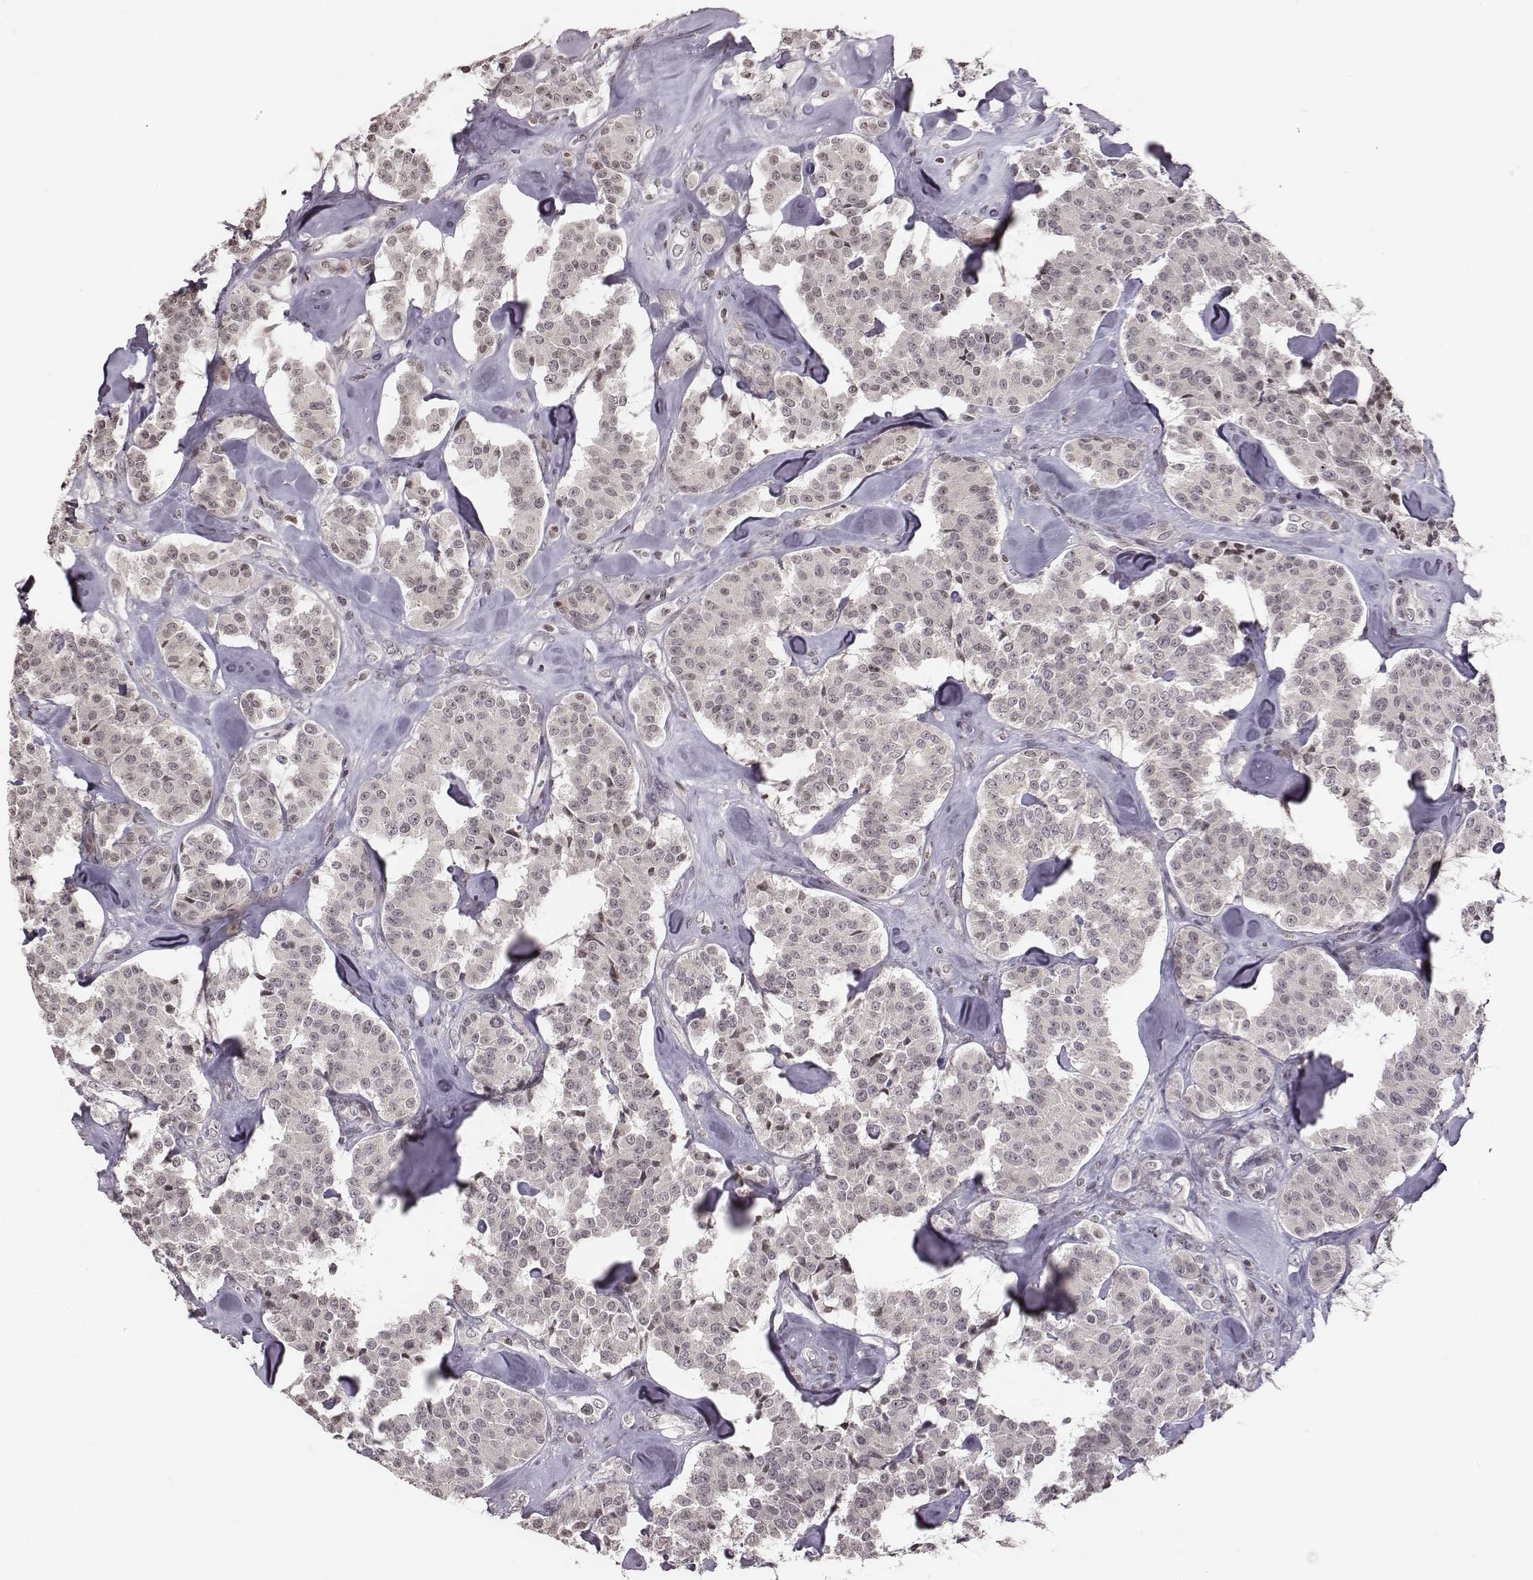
{"staining": {"intensity": "negative", "quantity": "none", "location": "none"}, "tissue": "carcinoid", "cell_type": "Tumor cells", "image_type": "cancer", "snomed": [{"axis": "morphology", "description": "Carcinoid, malignant, NOS"}, {"axis": "topography", "description": "Pancreas"}], "caption": "Immunohistochemistry image of neoplastic tissue: carcinoid (malignant) stained with DAB displays no significant protein positivity in tumor cells.", "gene": "GRM4", "patient": {"sex": "male", "age": 41}}